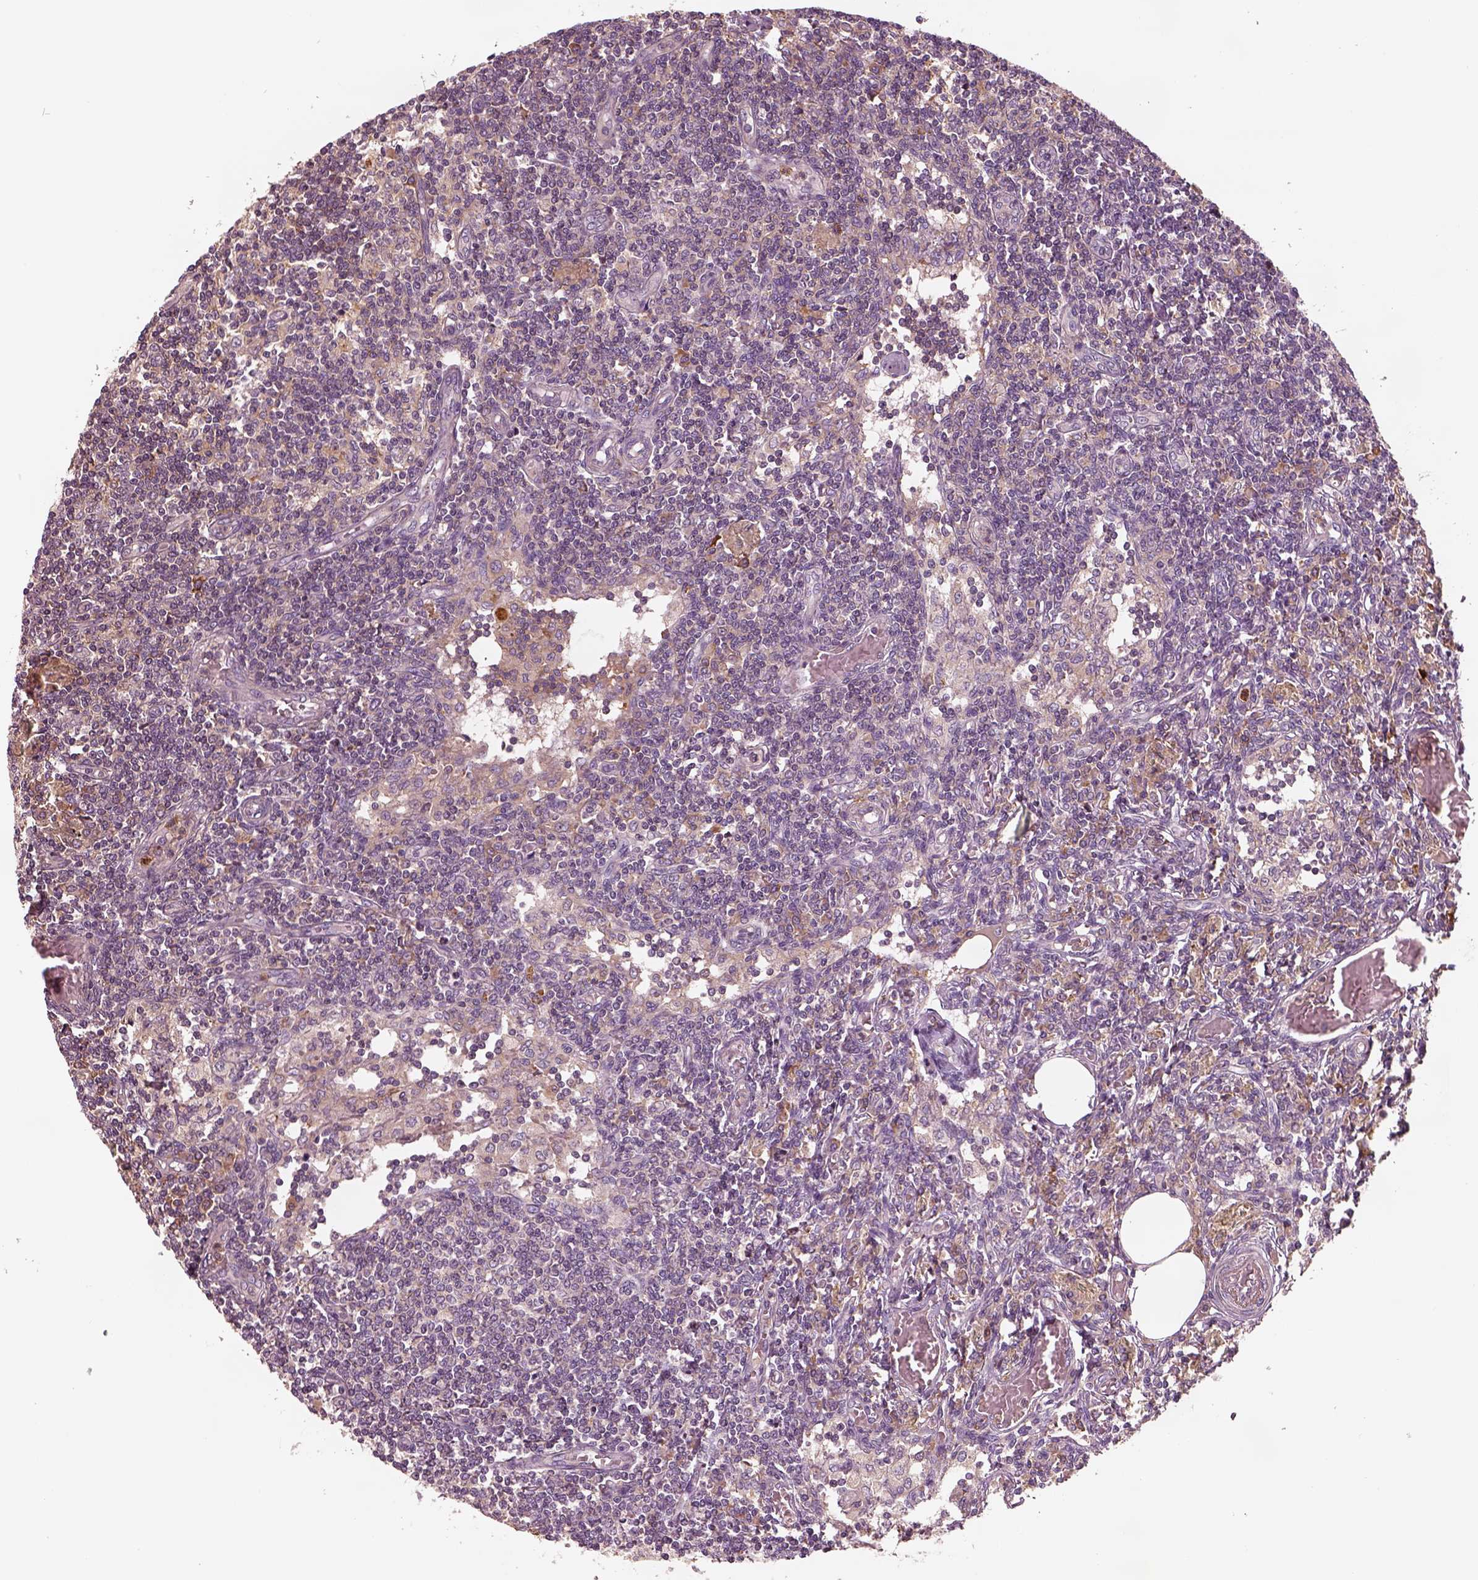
{"staining": {"intensity": "moderate", "quantity": "<25%", "location": "cytoplasmic/membranous"}, "tissue": "lymph node", "cell_type": "Germinal center cells", "image_type": "normal", "snomed": [{"axis": "morphology", "description": "Normal tissue, NOS"}, {"axis": "topography", "description": "Lymph node"}], "caption": "IHC of benign human lymph node shows low levels of moderate cytoplasmic/membranous staining in about <25% of germinal center cells. Nuclei are stained in blue.", "gene": "ASCC2", "patient": {"sex": "female", "age": 69}}